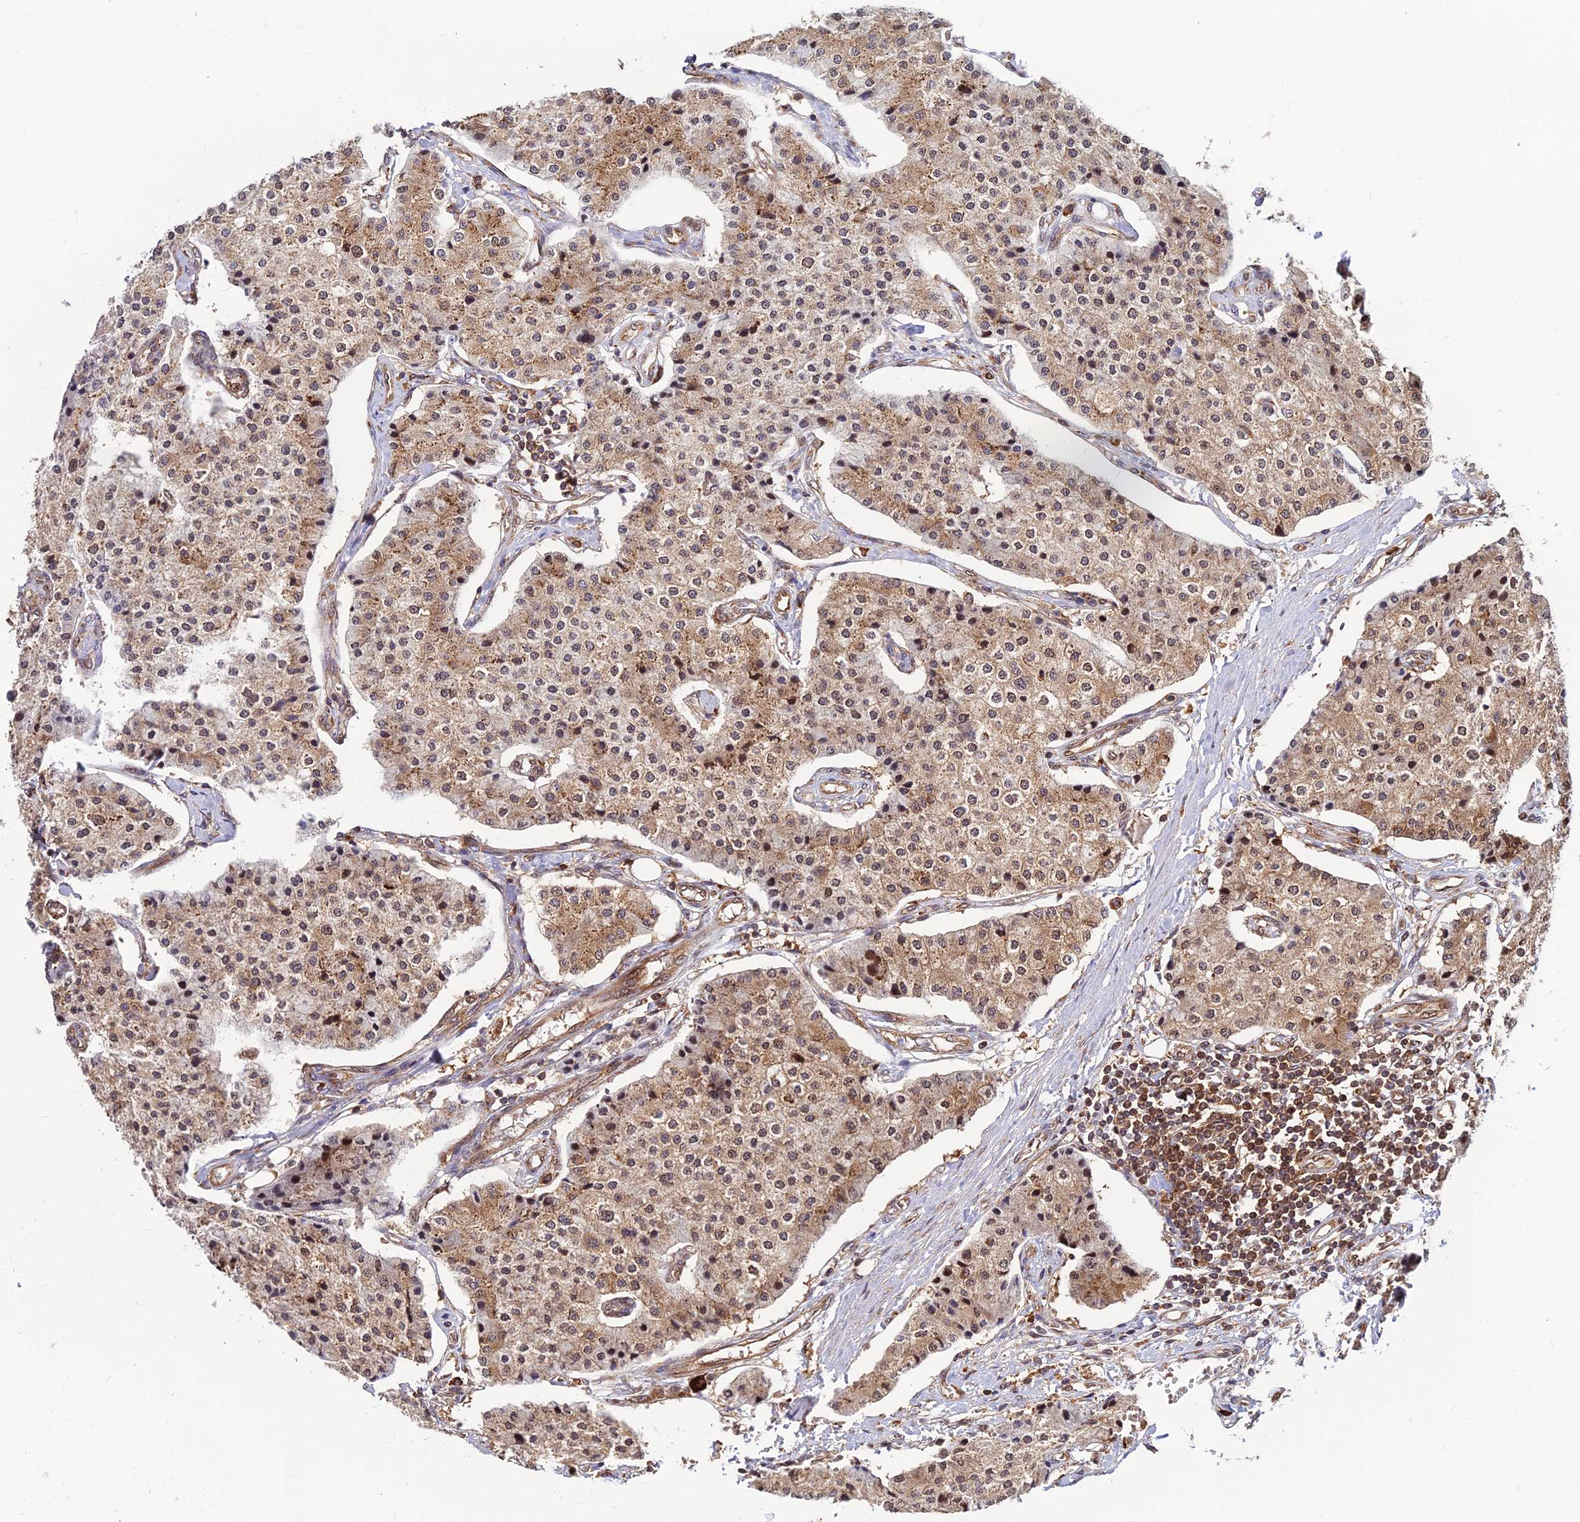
{"staining": {"intensity": "moderate", "quantity": ">75%", "location": "cytoplasmic/membranous"}, "tissue": "carcinoid", "cell_type": "Tumor cells", "image_type": "cancer", "snomed": [{"axis": "morphology", "description": "Carcinoid, malignant, NOS"}, {"axis": "topography", "description": "Colon"}], "caption": "Carcinoid was stained to show a protein in brown. There is medium levels of moderate cytoplasmic/membranous expression in about >75% of tumor cells.", "gene": "CCT6B", "patient": {"sex": "female", "age": 52}}